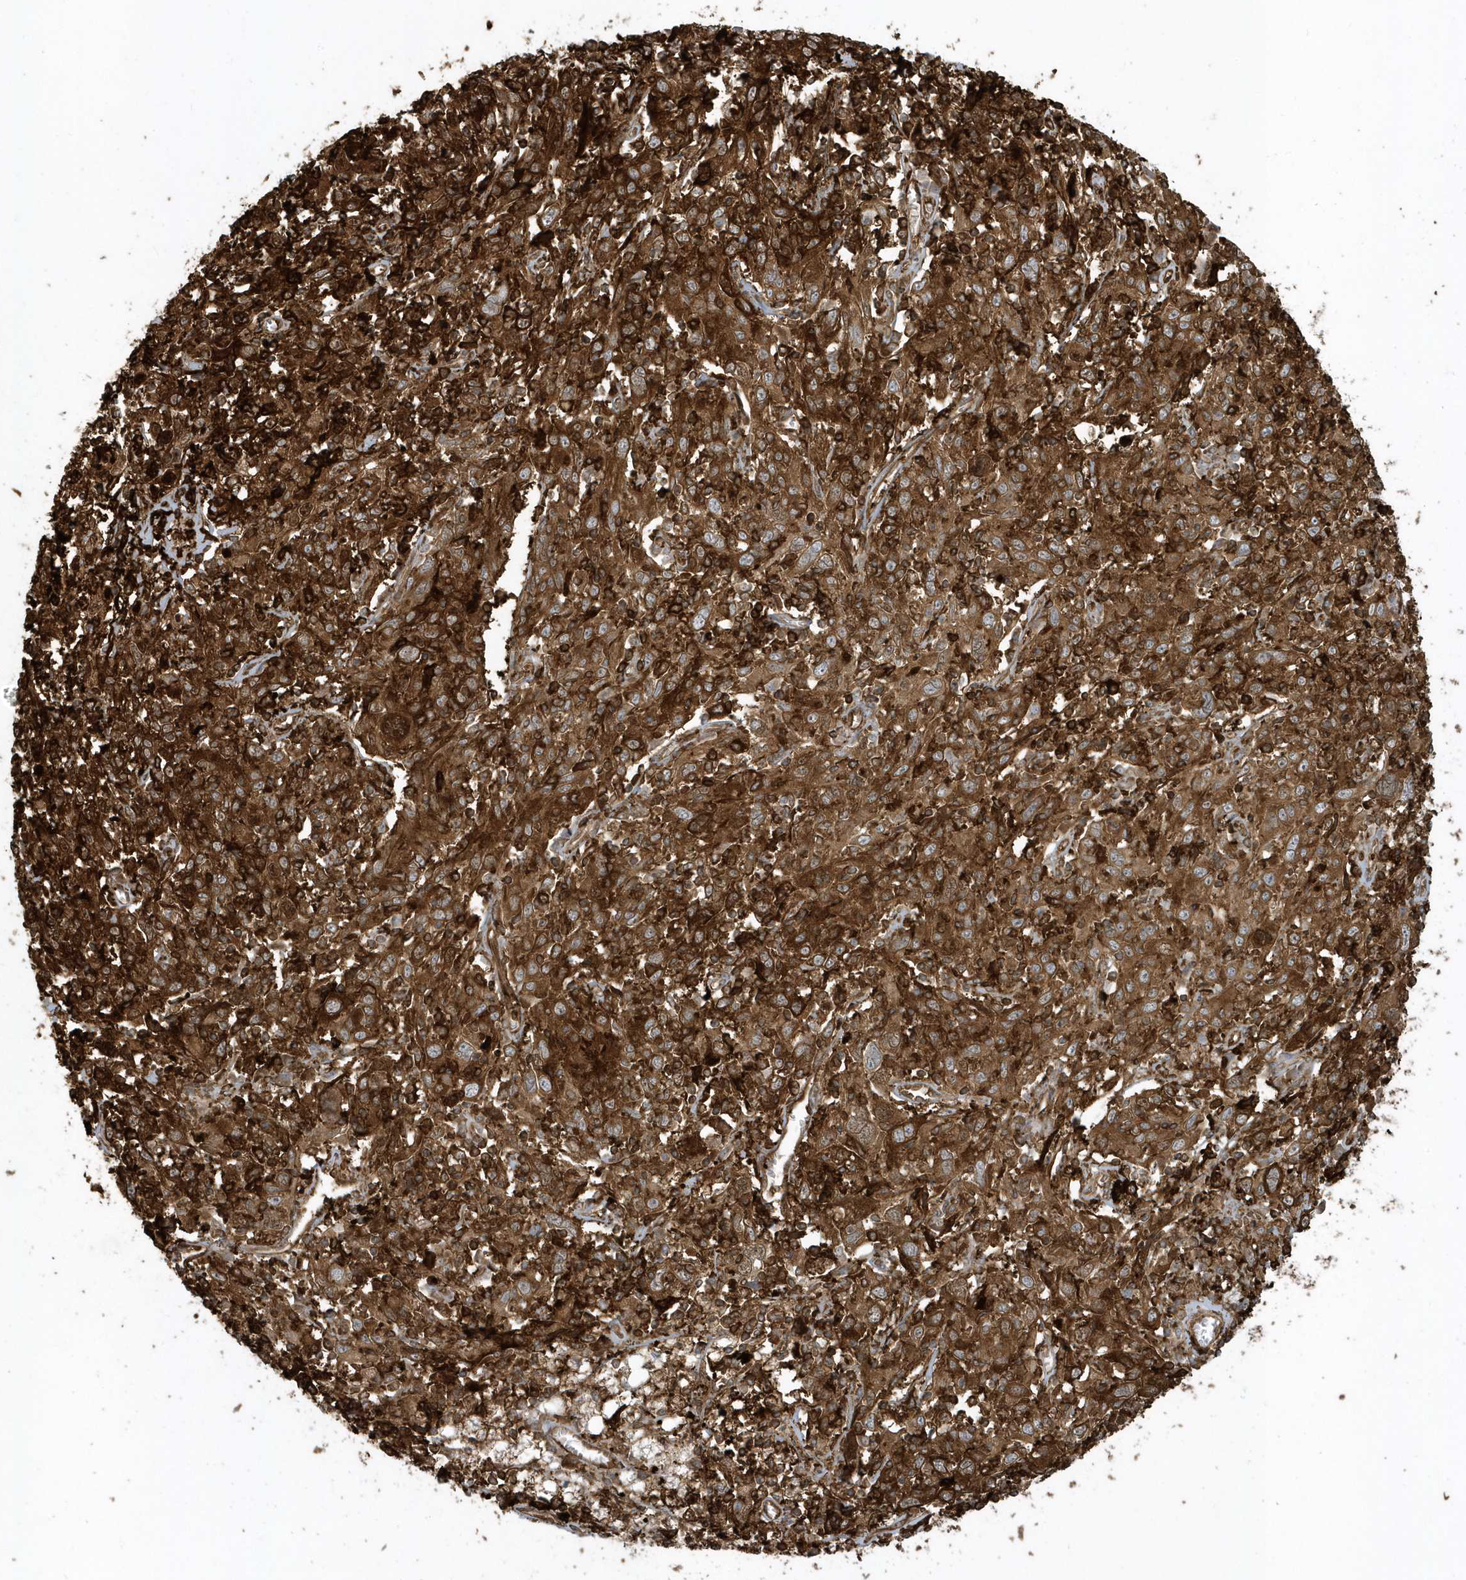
{"staining": {"intensity": "strong", "quantity": ">75%", "location": "cytoplasmic/membranous"}, "tissue": "cervical cancer", "cell_type": "Tumor cells", "image_type": "cancer", "snomed": [{"axis": "morphology", "description": "Squamous cell carcinoma, NOS"}, {"axis": "topography", "description": "Cervix"}], "caption": "A photomicrograph of human cervical cancer stained for a protein exhibits strong cytoplasmic/membranous brown staining in tumor cells.", "gene": "CLCN6", "patient": {"sex": "female", "age": 46}}